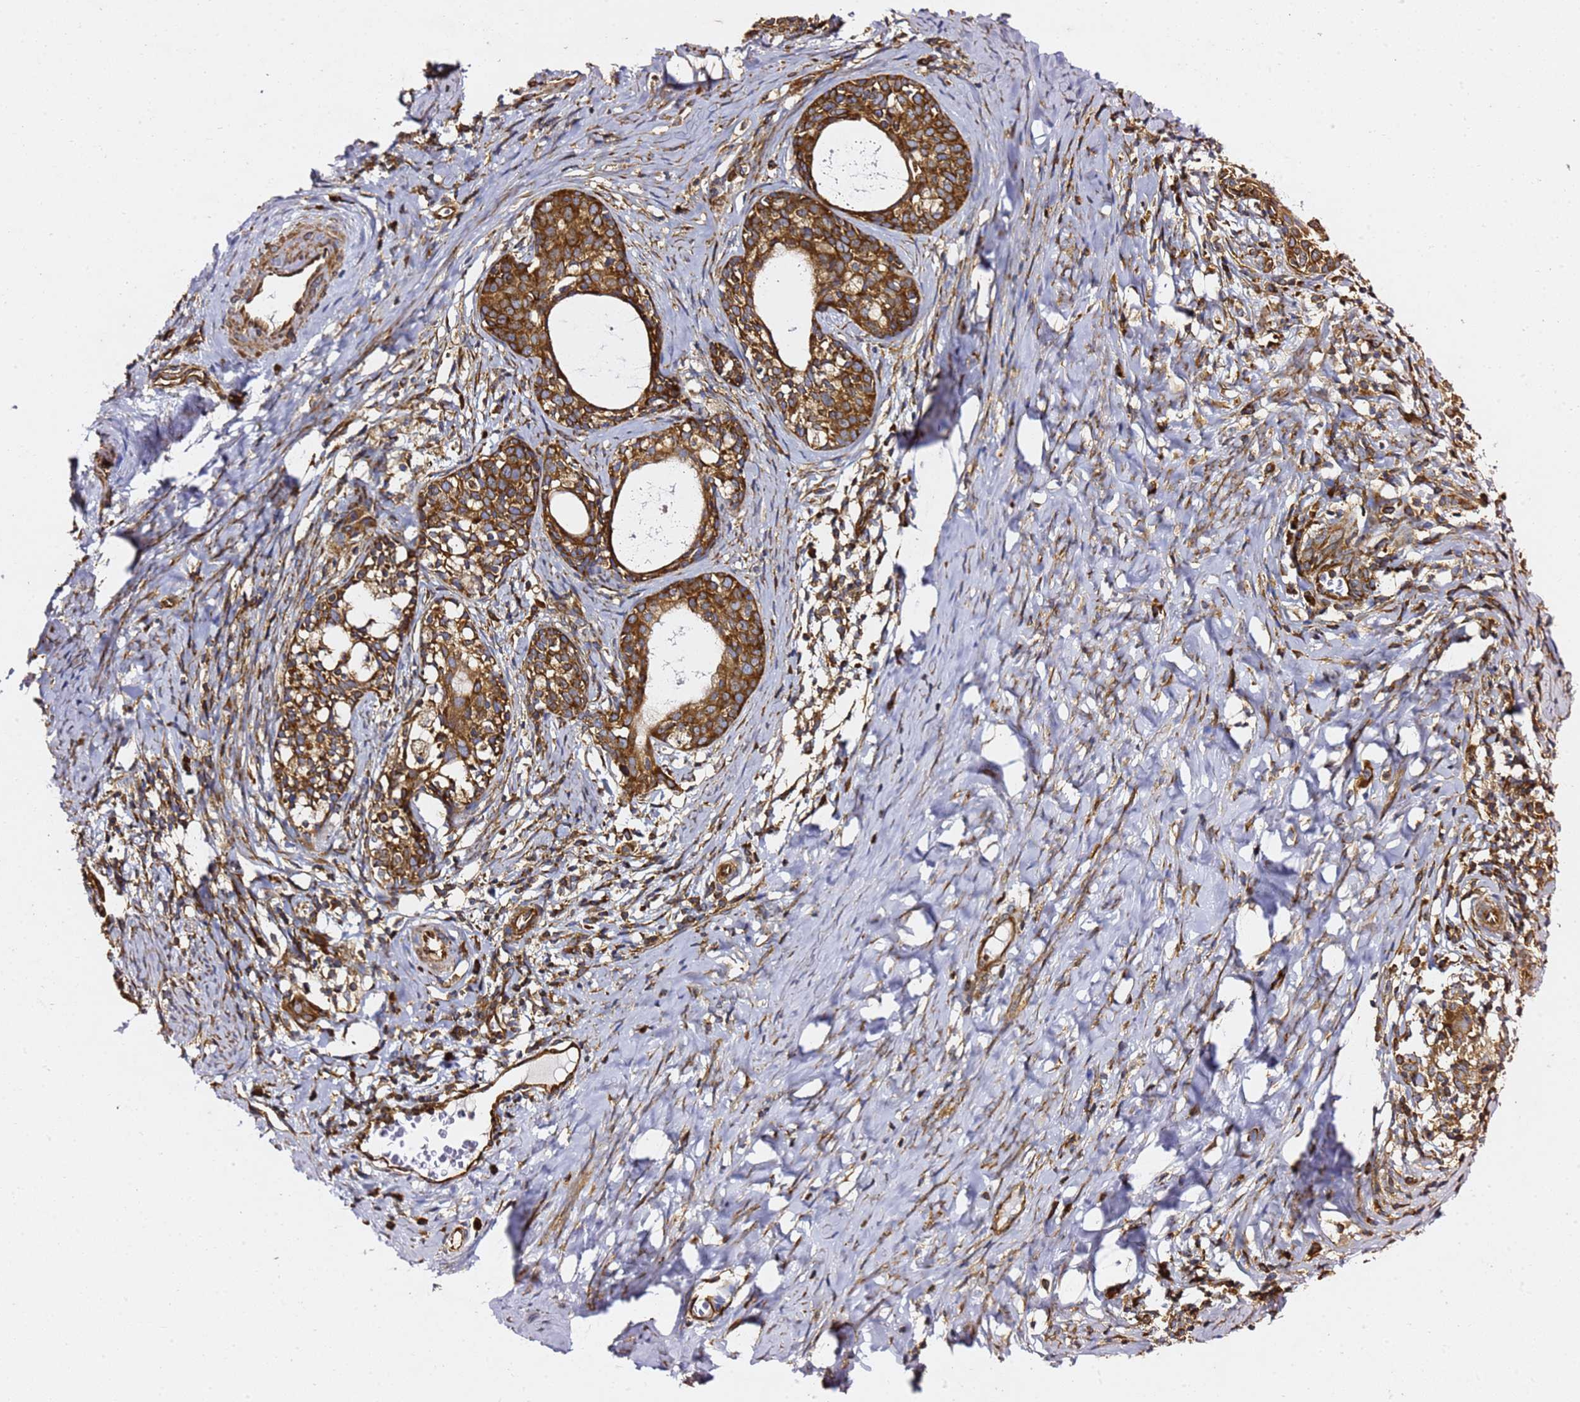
{"staining": {"intensity": "strong", "quantity": ">75%", "location": "cytoplasmic/membranous"}, "tissue": "cervical cancer", "cell_type": "Tumor cells", "image_type": "cancer", "snomed": [{"axis": "morphology", "description": "Squamous cell carcinoma, NOS"}, {"axis": "topography", "description": "Cervix"}], "caption": "Strong cytoplasmic/membranous protein positivity is present in about >75% of tumor cells in cervical cancer. The protein is stained brown, and the nuclei are stained in blue (DAB (3,3'-diaminobenzidine) IHC with brightfield microscopy, high magnification).", "gene": "TPST1", "patient": {"sex": "female", "age": 52}}